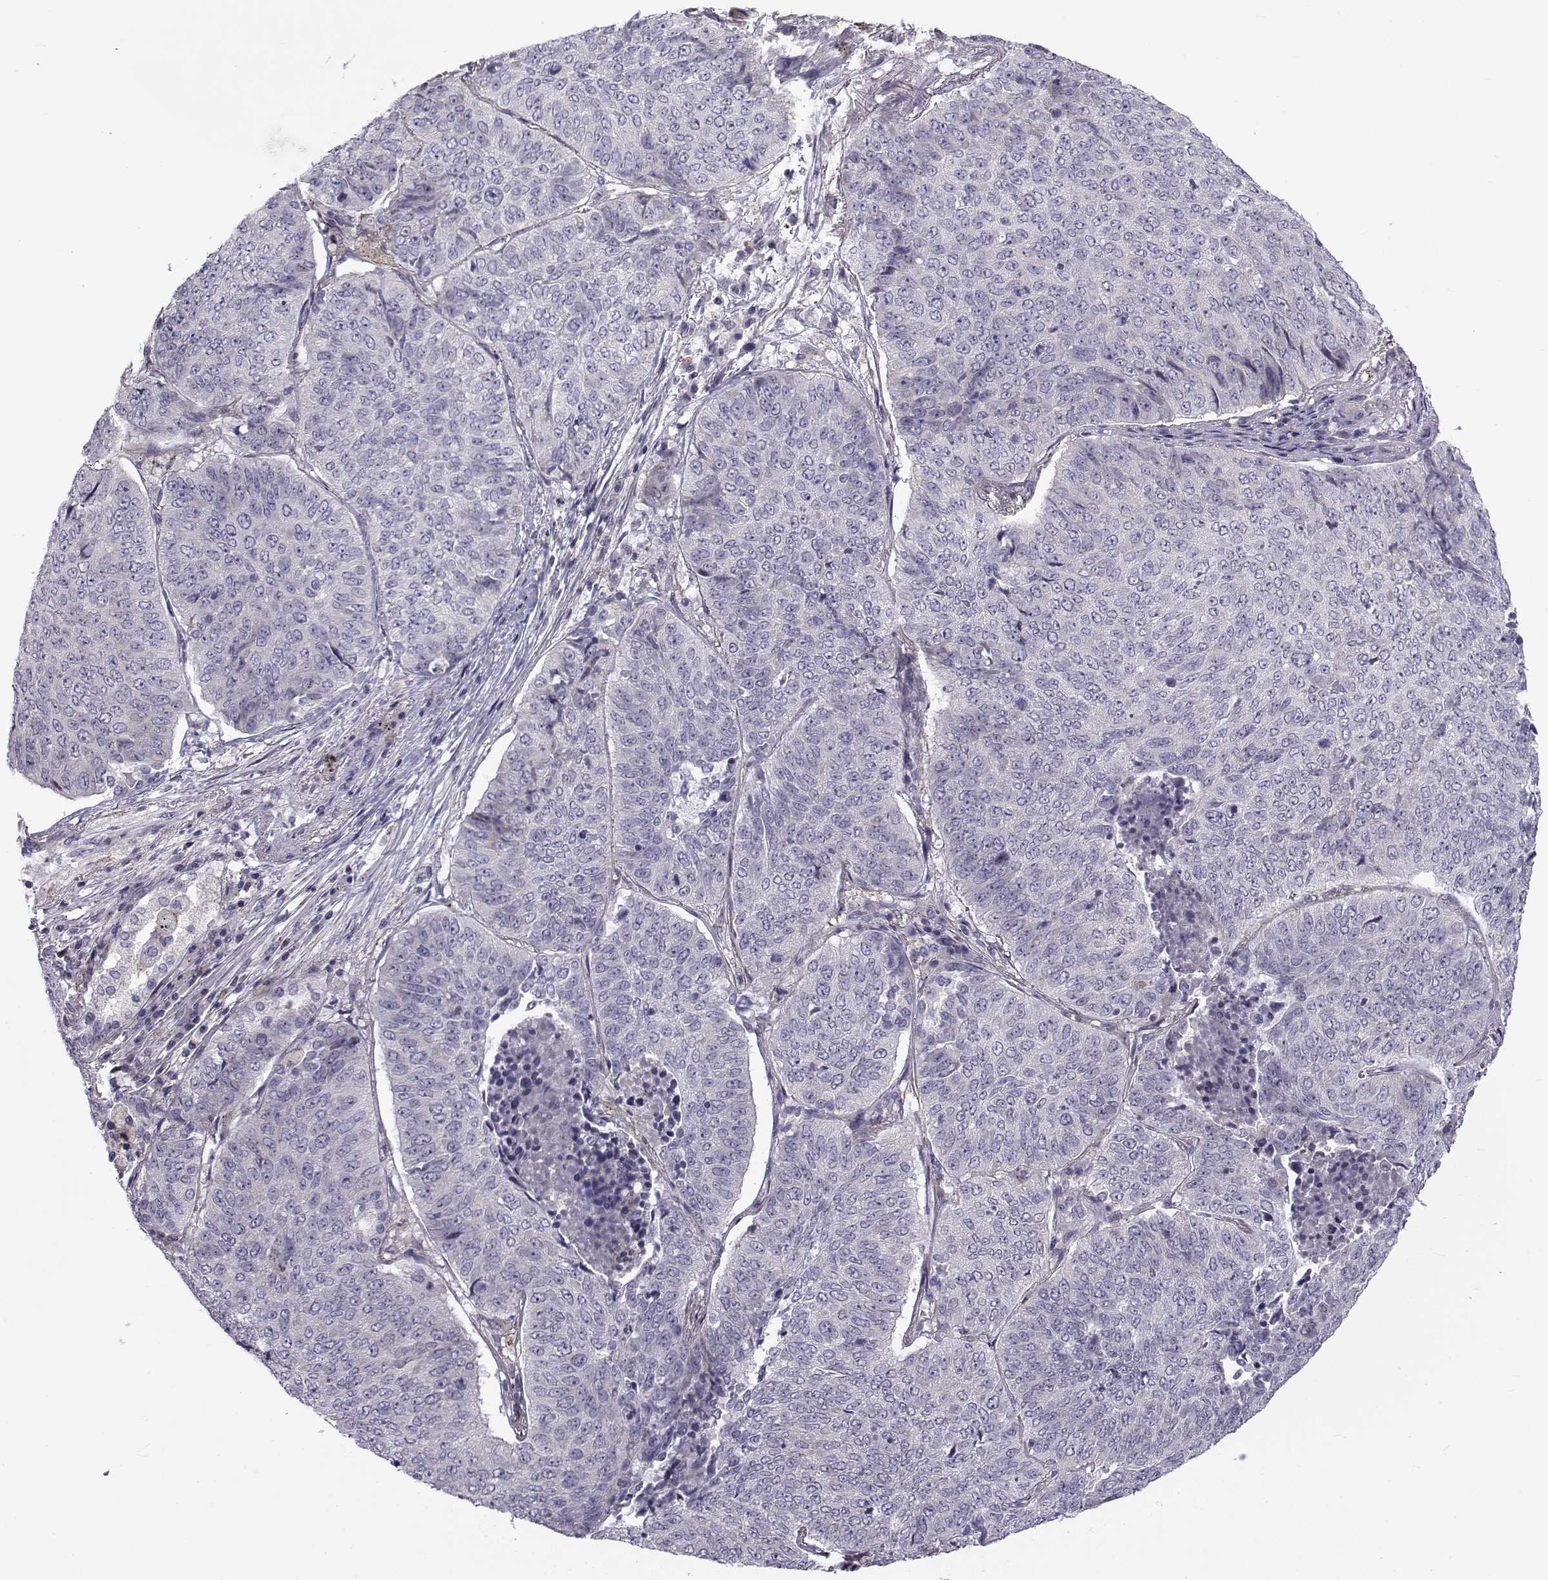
{"staining": {"intensity": "negative", "quantity": "none", "location": "none"}, "tissue": "lung cancer", "cell_type": "Tumor cells", "image_type": "cancer", "snomed": [{"axis": "morphology", "description": "Normal tissue, NOS"}, {"axis": "morphology", "description": "Squamous cell carcinoma, NOS"}, {"axis": "topography", "description": "Bronchus"}, {"axis": "topography", "description": "Lung"}], "caption": "Squamous cell carcinoma (lung) was stained to show a protein in brown. There is no significant staining in tumor cells.", "gene": "LRRC27", "patient": {"sex": "male", "age": 64}}